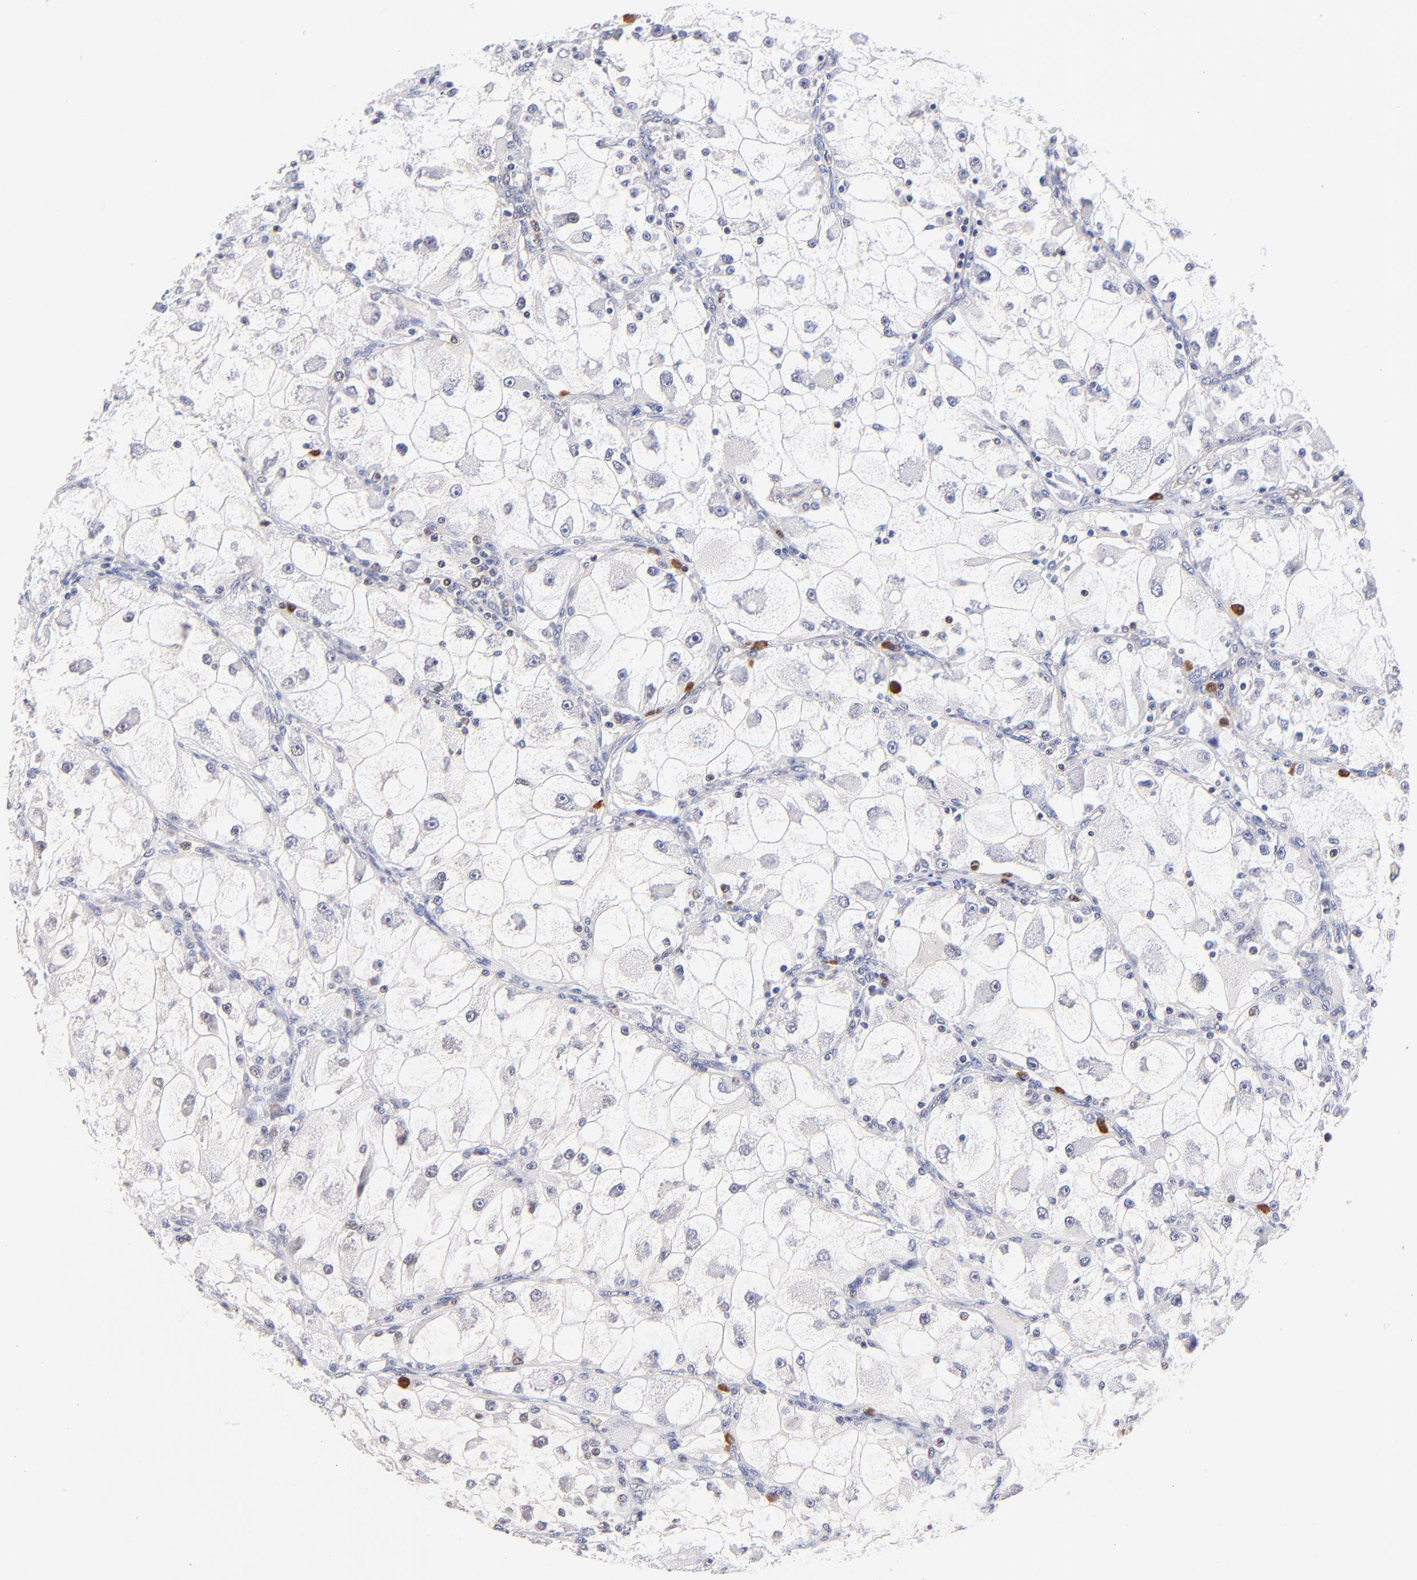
{"staining": {"intensity": "negative", "quantity": "none", "location": "none"}, "tissue": "renal cancer", "cell_type": "Tumor cells", "image_type": "cancer", "snomed": [{"axis": "morphology", "description": "Adenocarcinoma, NOS"}, {"axis": "topography", "description": "Kidney"}], "caption": "IHC of renal adenocarcinoma exhibits no staining in tumor cells.", "gene": "ZNF155", "patient": {"sex": "female", "age": 73}}